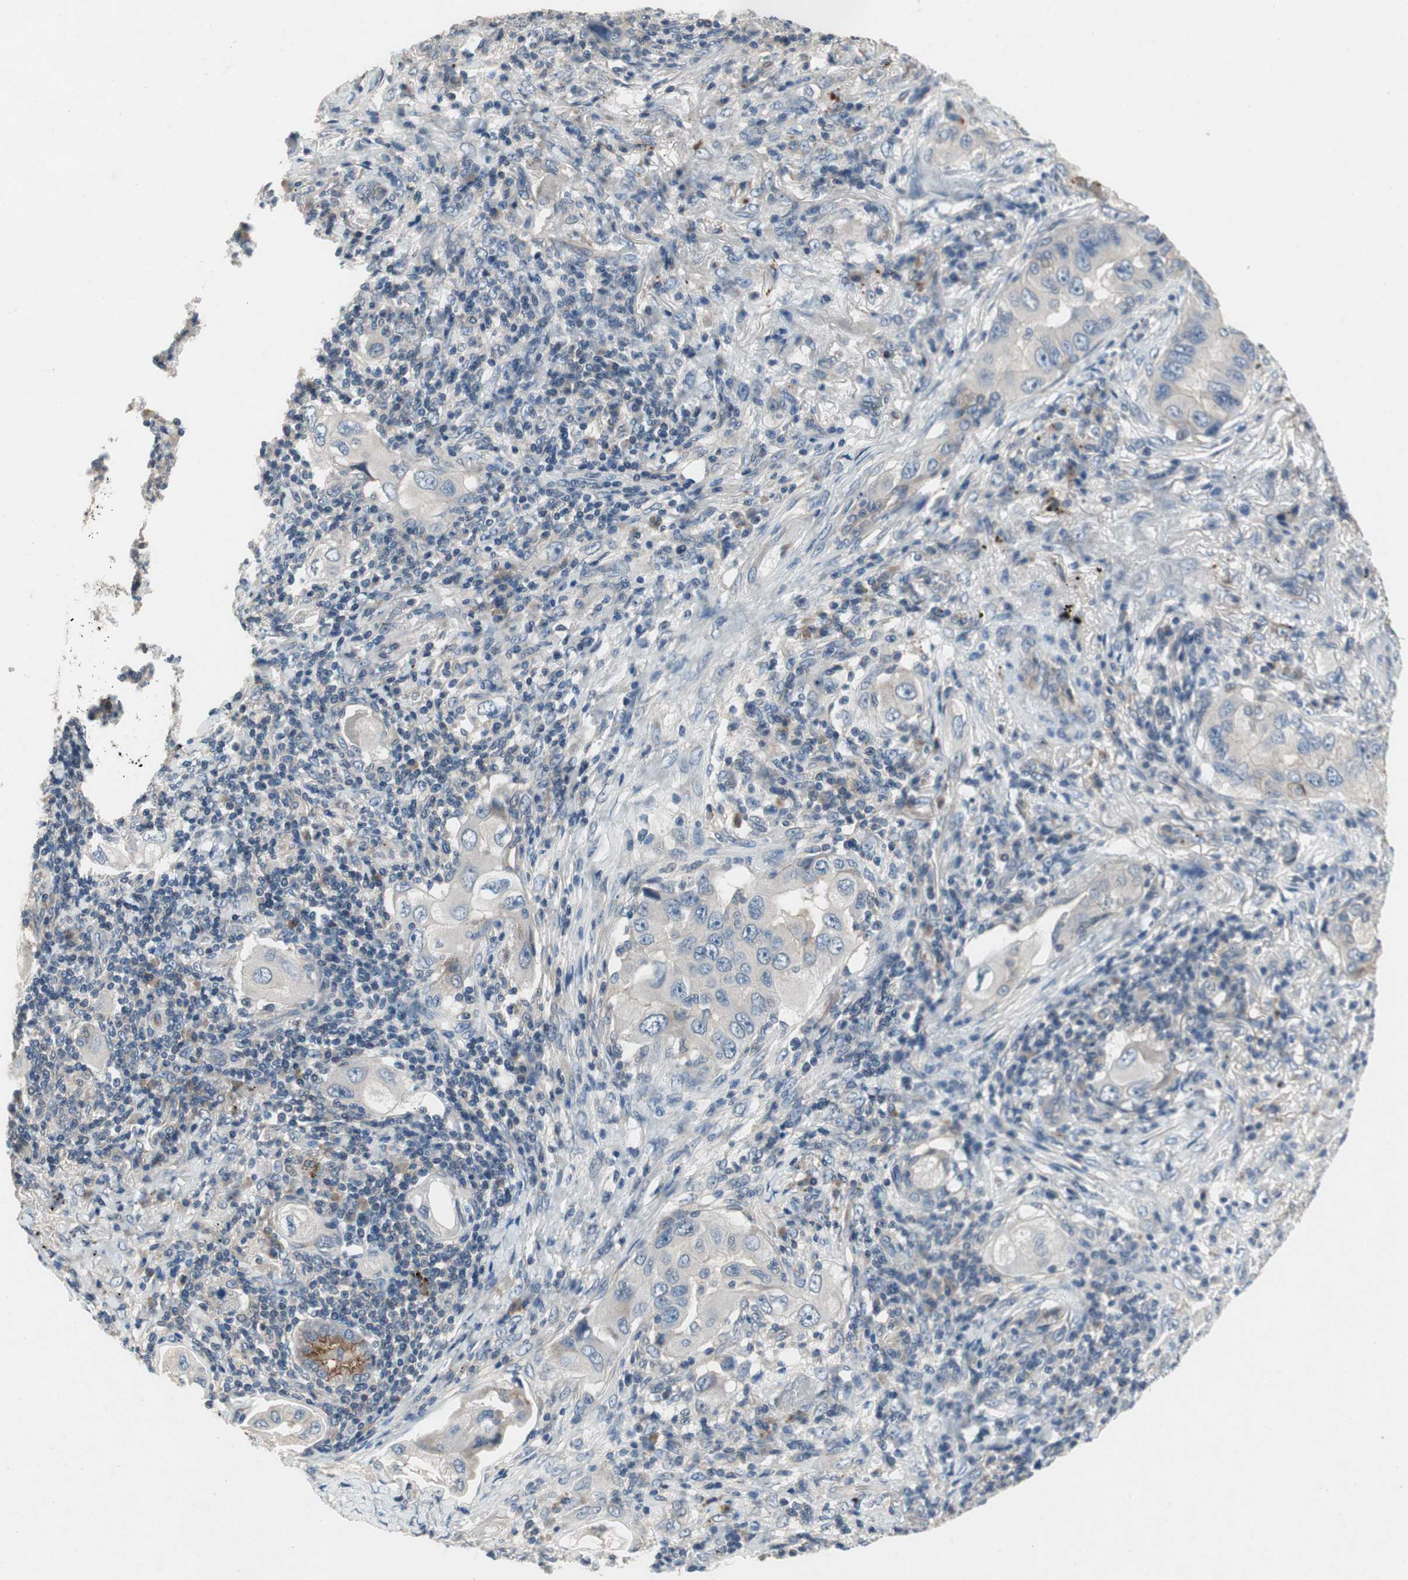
{"staining": {"intensity": "moderate", "quantity": "<25%", "location": "cytoplasmic/membranous"}, "tissue": "lung cancer", "cell_type": "Tumor cells", "image_type": "cancer", "snomed": [{"axis": "morphology", "description": "Adenocarcinoma, NOS"}, {"axis": "topography", "description": "Lung"}], "caption": "Moderate cytoplasmic/membranous protein staining is identified in about <25% of tumor cells in lung adenocarcinoma.", "gene": "ALPL", "patient": {"sex": "female", "age": 65}}